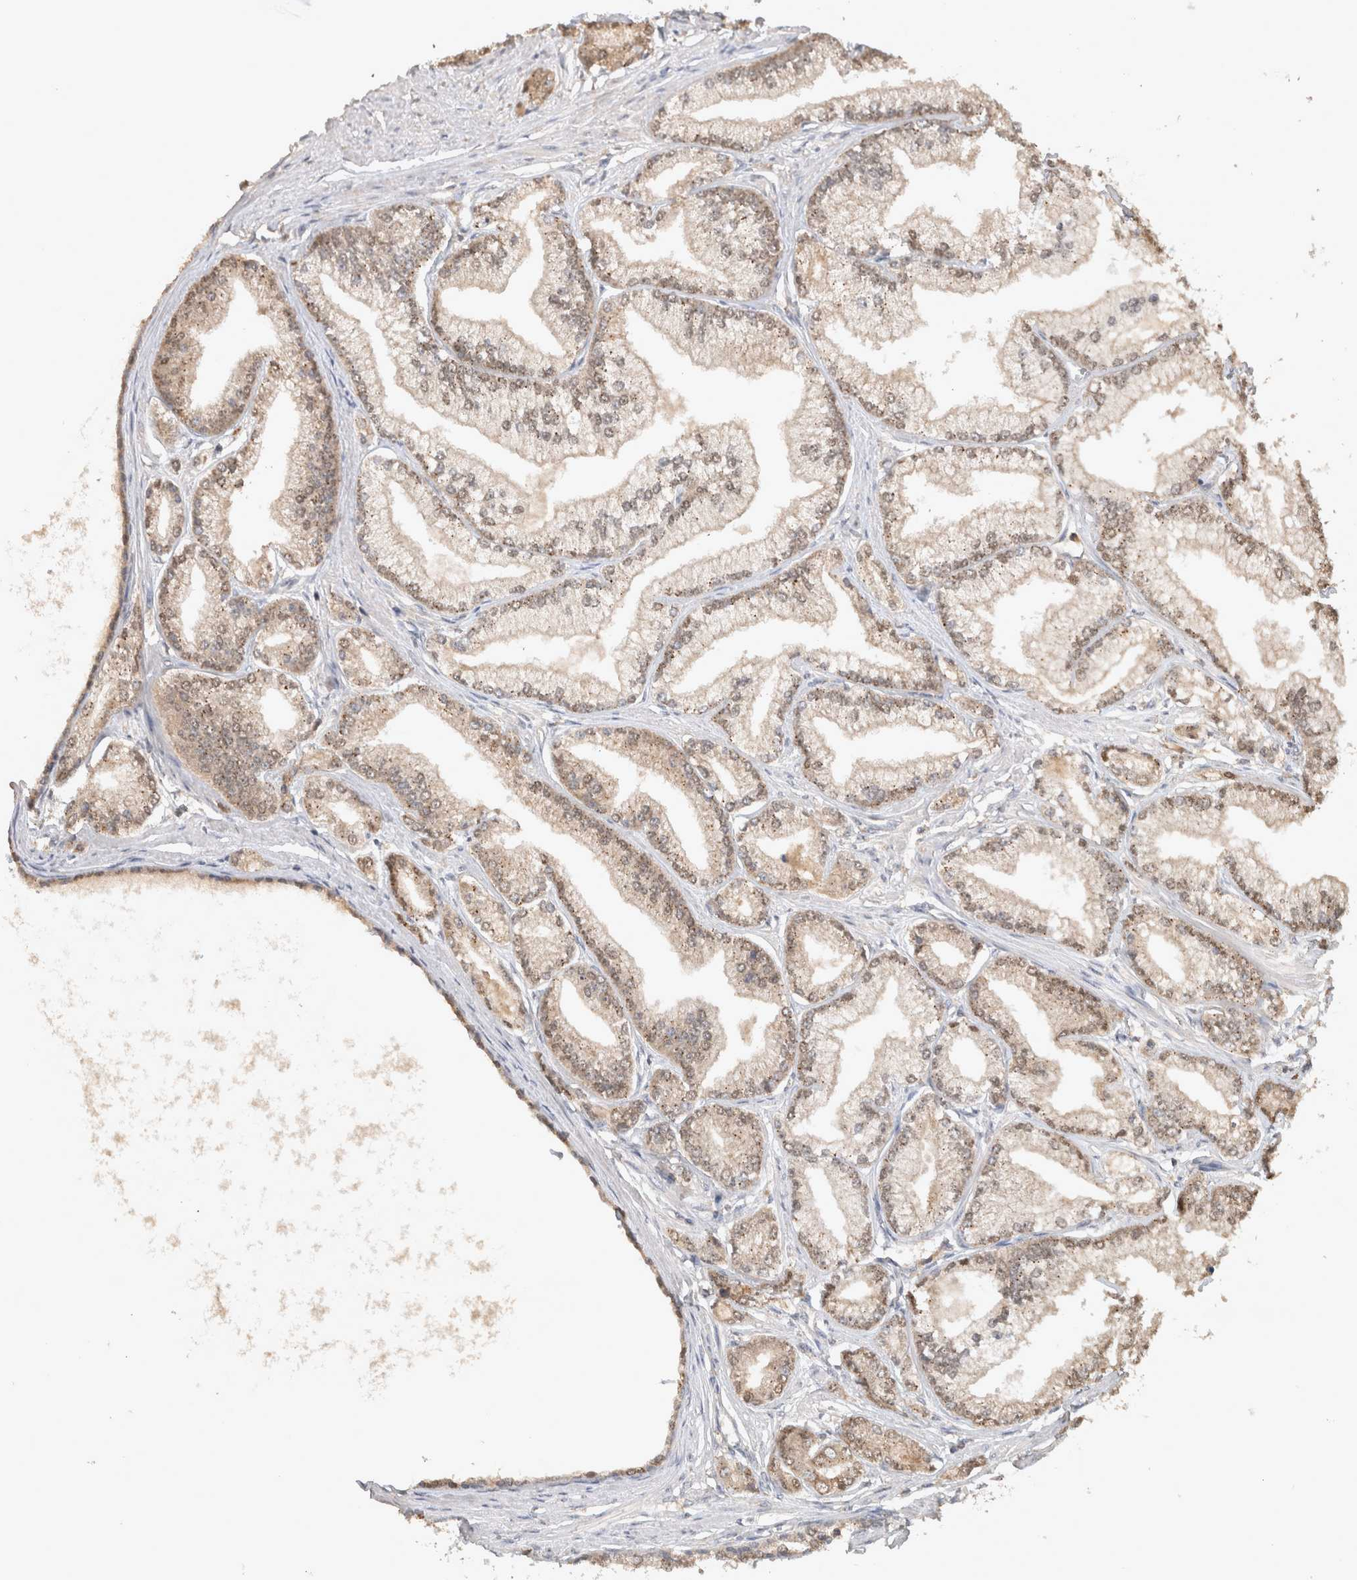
{"staining": {"intensity": "weak", "quantity": ">75%", "location": "cytoplasmic/membranous,nuclear"}, "tissue": "prostate cancer", "cell_type": "Tumor cells", "image_type": "cancer", "snomed": [{"axis": "morphology", "description": "Adenocarcinoma, Low grade"}, {"axis": "topography", "description": "Prostate"}], "caption": "A photomicrograph showing weak cytoplasmic/membranous and nuclear staining in approximately >75% of tumor cells in prostate adenocarcinoma (low-grade), as visualized by brown immunohistochemical staining.", "gene": "OTUD7B", "patient": {"sex": "male", "age": 52}}